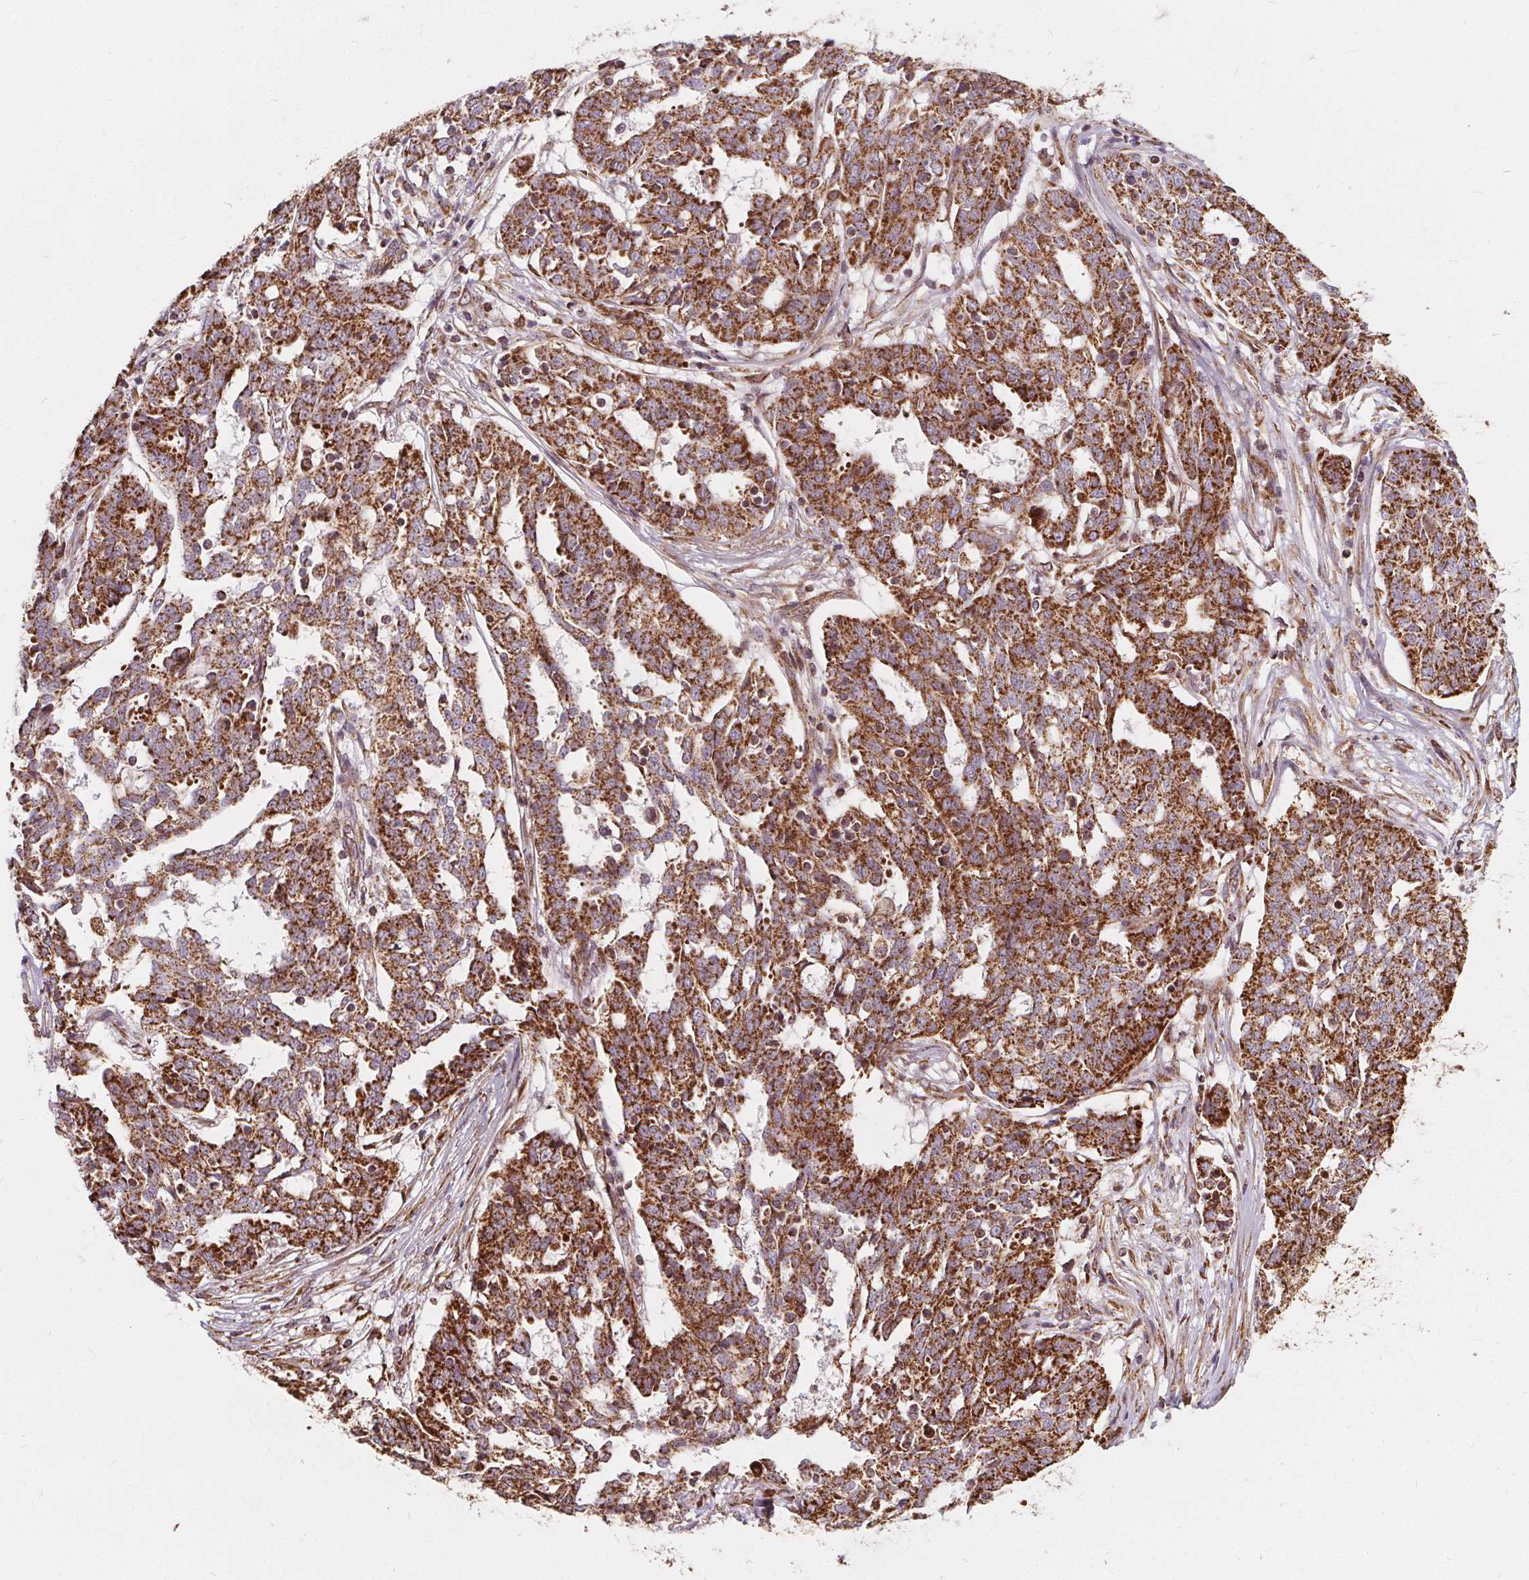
{"staining": {"intensity": "strong", "quantity": ">75%", "location": "cytoplasmic/membranous"}, "tissue": "ovarian cancer", "cell_type": "Tumor cells", "image_type": "cancer", "snomed": [{"axis": "morphology", "description": "Cystadenocarcinoma, serous, NOS"}, {"axis": "topography", "description": "Ovary"}], "caption": "Brown immunohistochemical staining in human ovarian cancer exhibits strong cytoplasmic/membranous expression in about >75% of tumor cells.", "gene": "PLSCR3", "patient": {"sex": "female", "age": 67}}